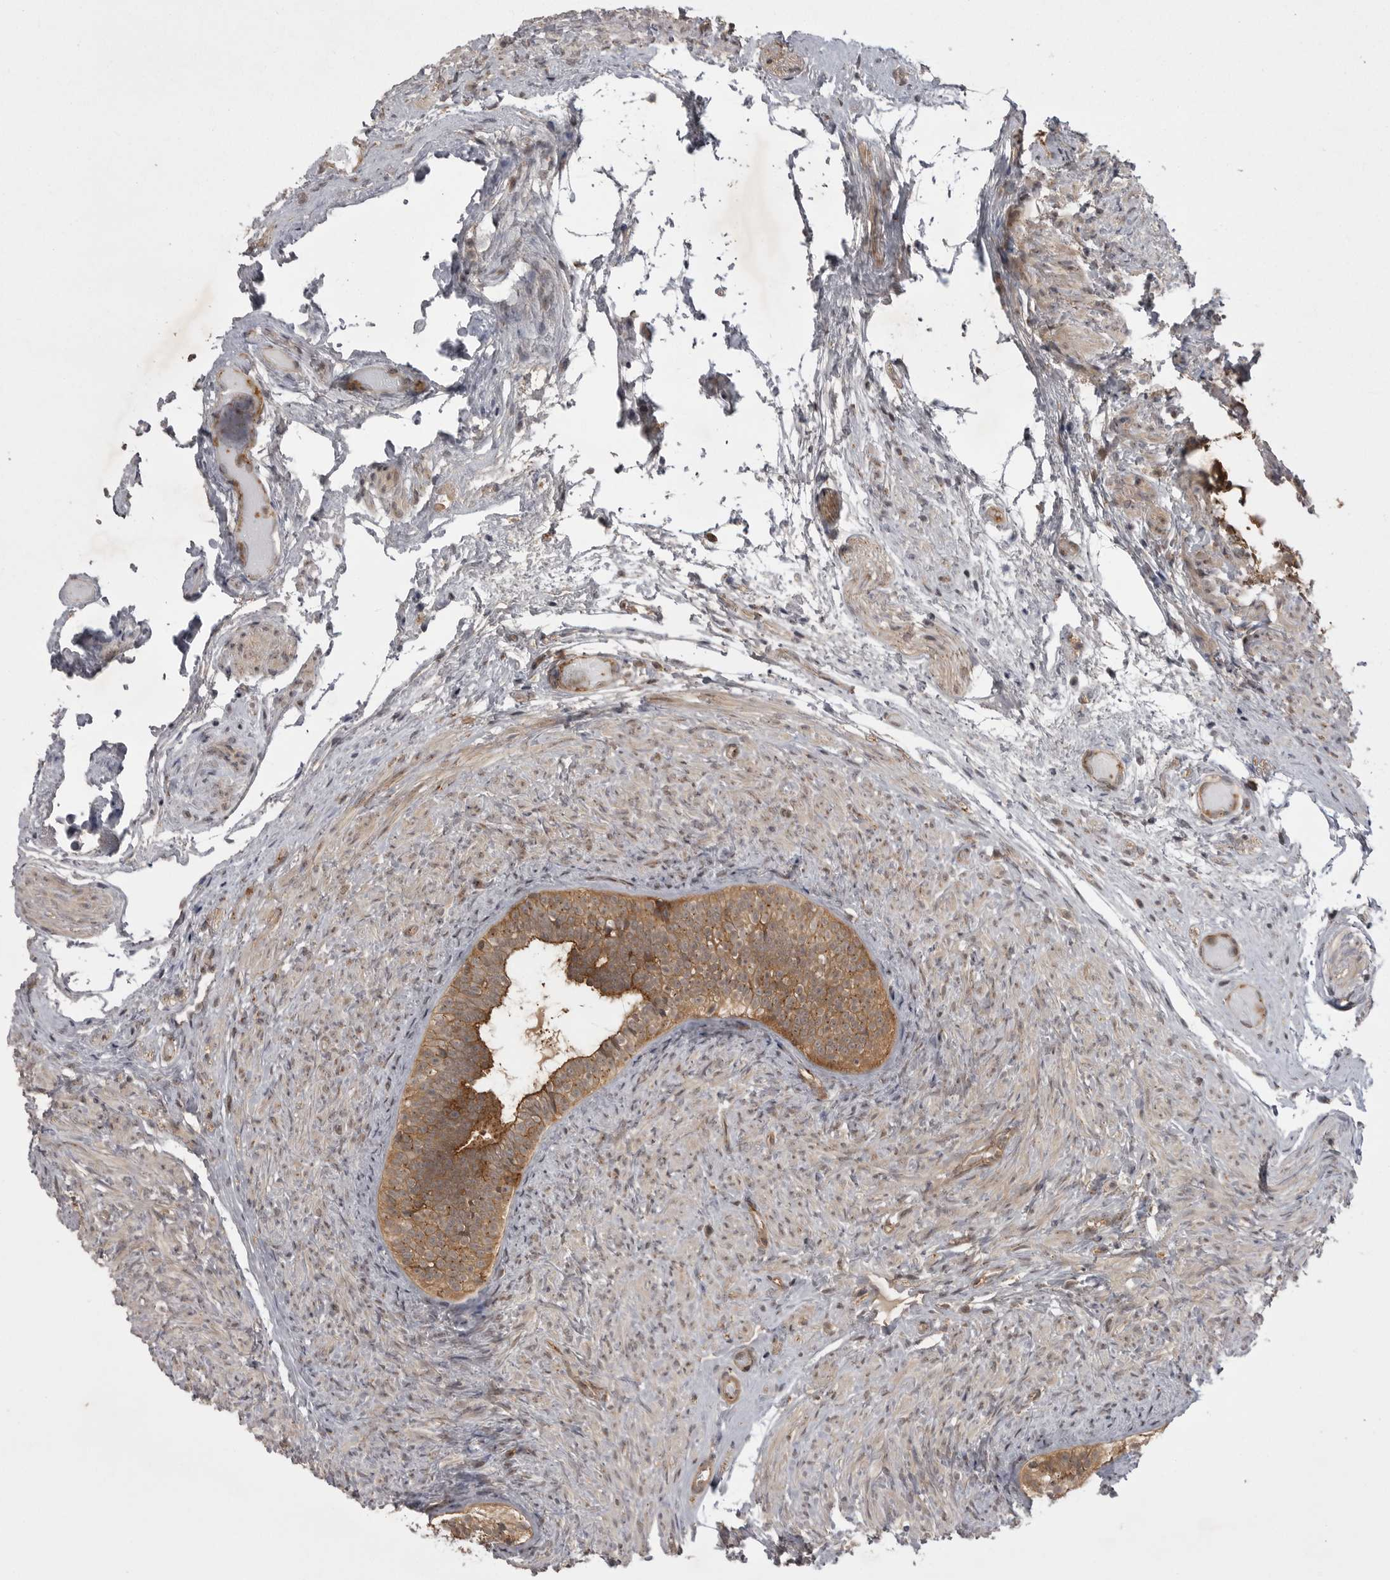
{"staining": {"intensity": "moderate", "quantity": ">75%", "location": "cytoplasmic/membranous"}, "tissue": "epididymis", "cell_type": "Glandular cells", "image_type": "normal", "snomed": [{"axis": "morphology", "description": "Normal tissue, NOS"}, {"axis": "topography", "description": "Epididymis"}], "caption": "IHC of unremarkable epididymis reveals medium levels of moderate cytoplasmic/membranous staining in approximately >75% of glandular cells.", "gene": "STK24", "patient": {"sex": "male", "age": 5}}